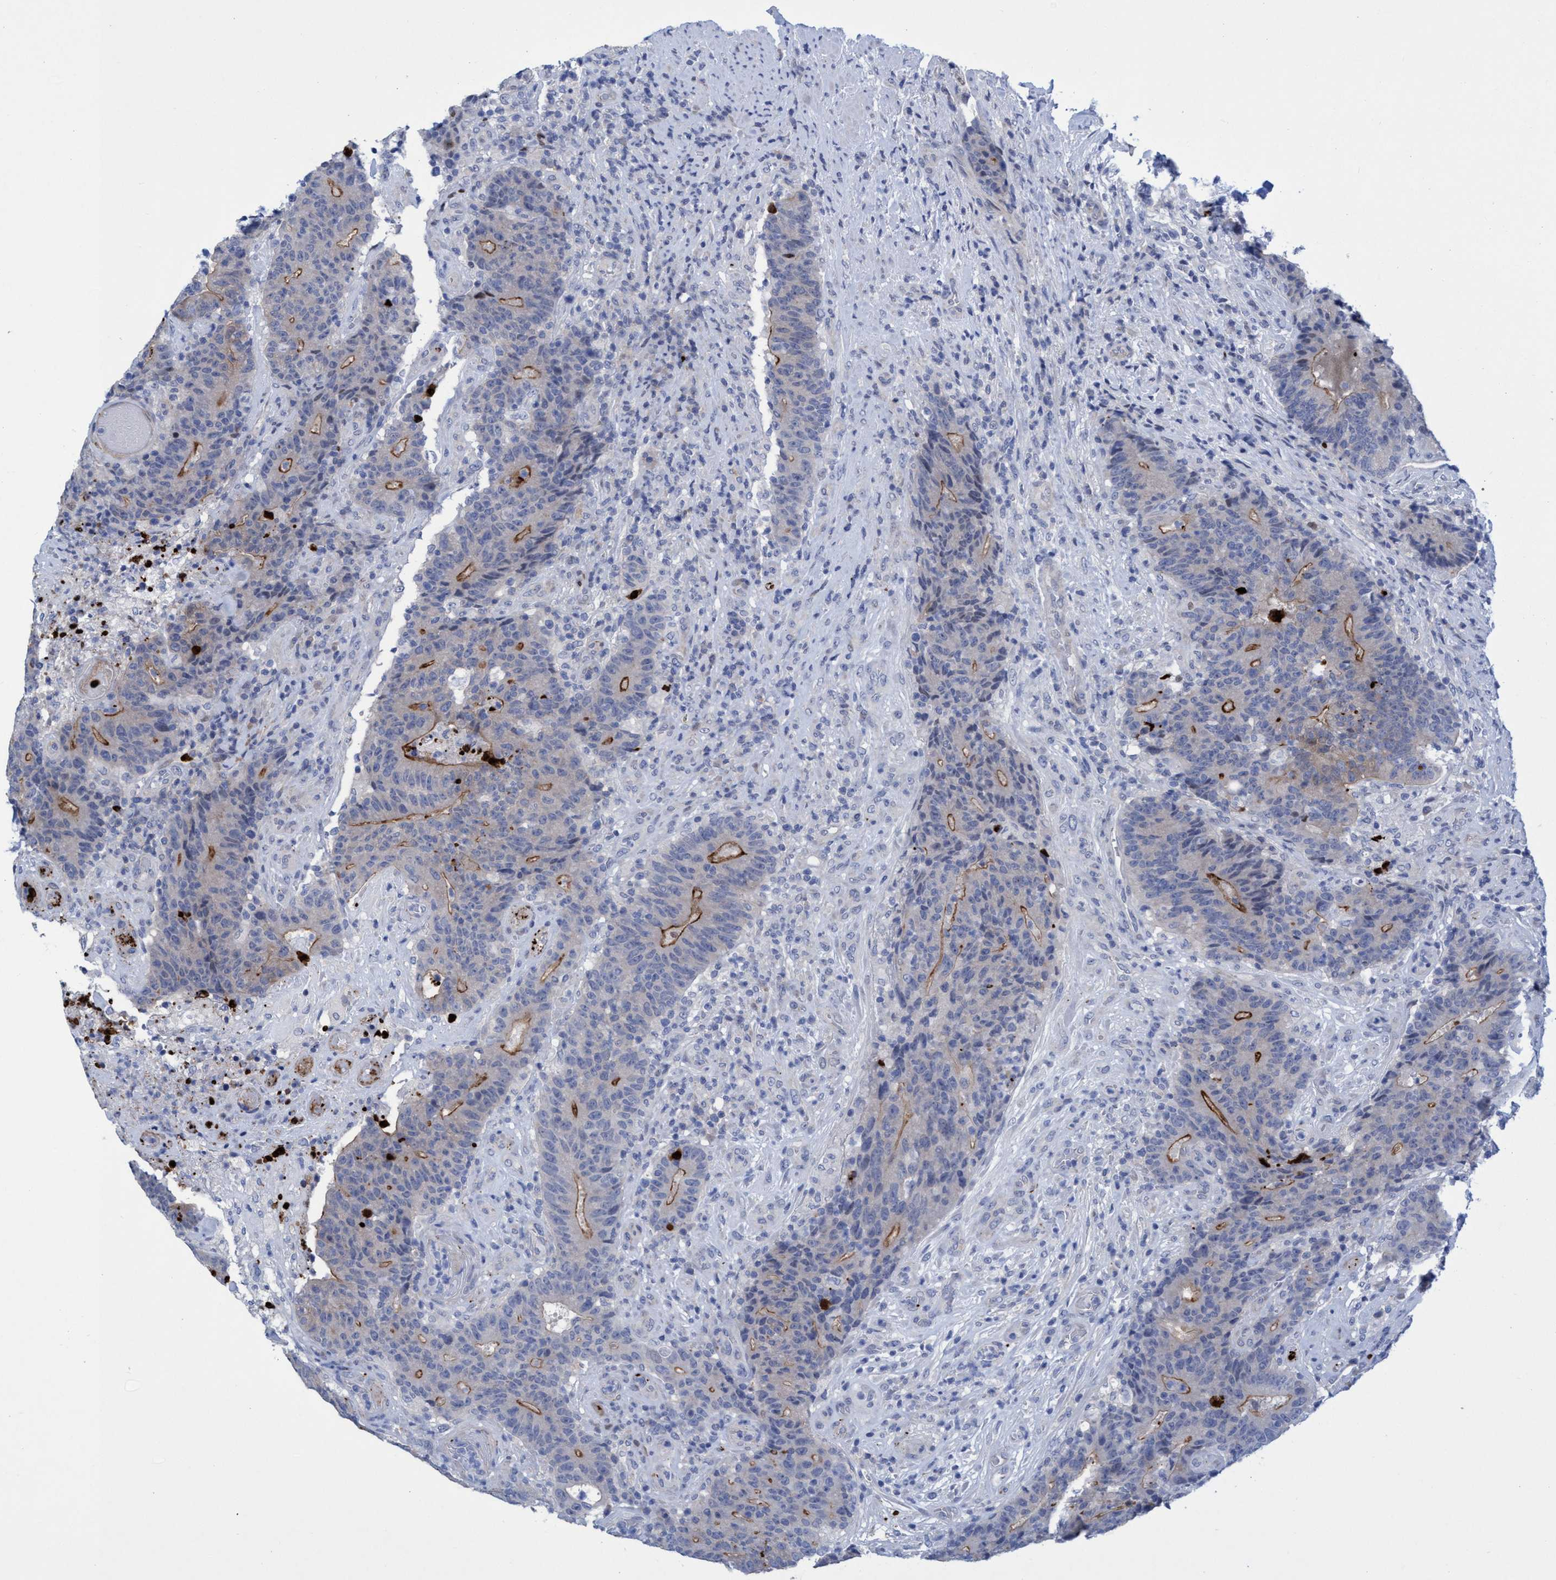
{"staining": {"intensity": "moderate", "quantity": "25%-75%", "location": "cytoplasmic/membranous"}, "tissue": "colorectal cancer", "cell_type": "Tumor cells", "image_type": "cancer", "snomed": [{"axis": "morphology", "description": "Normal tissue, NOS"}, {"axis": "morphology", "description": "Adenocarcinoma, NOS"}, {"axis": "topography", "description": "Colon"}], "caption": "A high-resolution photomicrograph shows IHC staining of colorectal cancer (adenocarcinoma), which reveals moderate cytoplasmic/membranous expression in about 25%-75% of tumor cells. The protein of interest is shown in brown color, while the nuclei are stained blue.", "gene": "R3HCC1", "patient": {"sex": "female", "age": 75}}